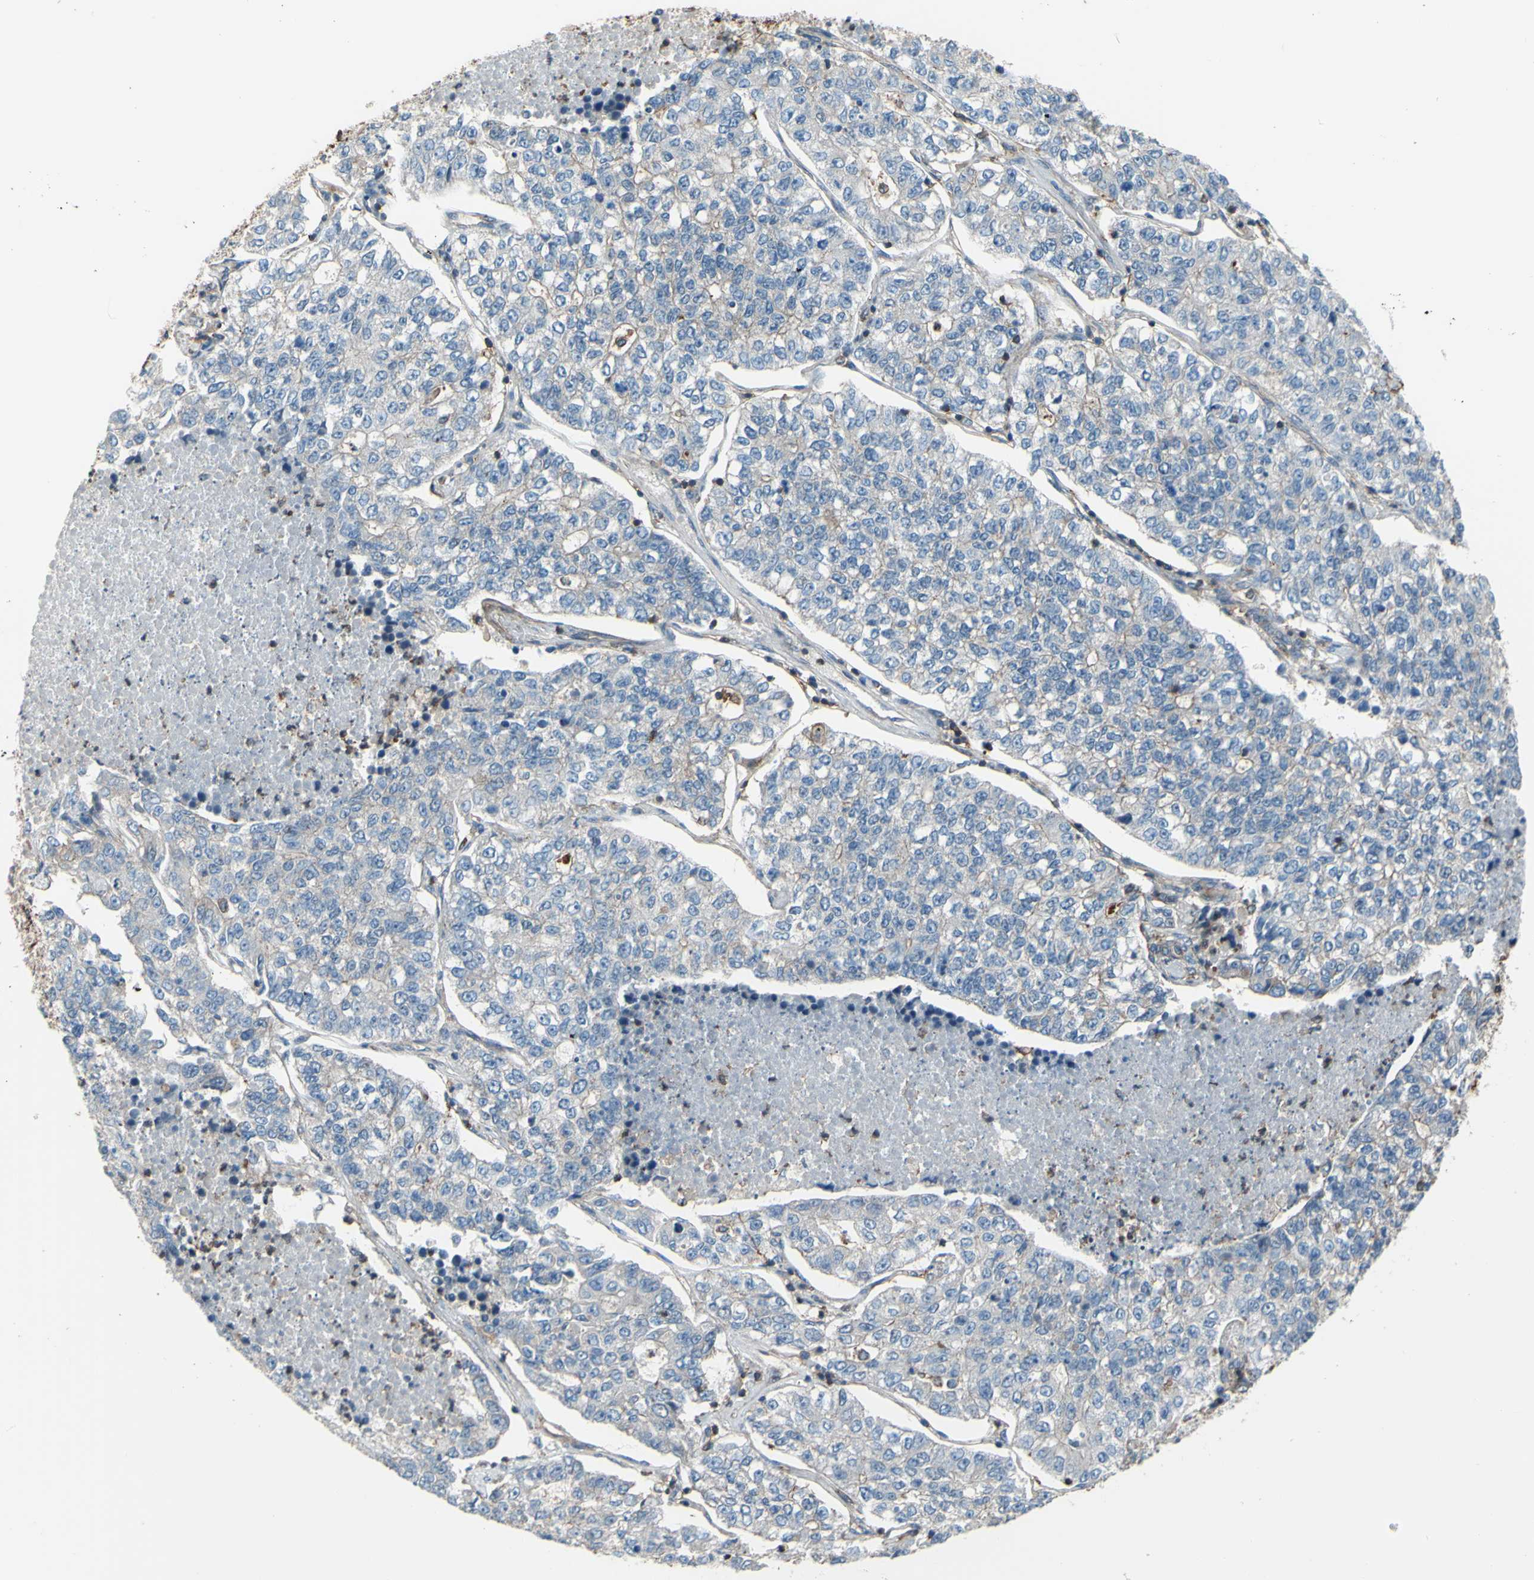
{"staining": {"intensity": "negative", "quantity": "none", "location": "none"}, "tissue": "lung cancer", "cell_type": "Tumor cells", "image_type": "cancer", "snomed": [{"axis": "morphology", "description": "Adenocarcinoma, NOS"}, {"axis": "topography", "description": "Lung"}], "caption": "Protein analysis of lung cancer reveals no significant staining in tumor cells.", "gene": "ADD3", "patient": {"sex": "male", "age": 49}}